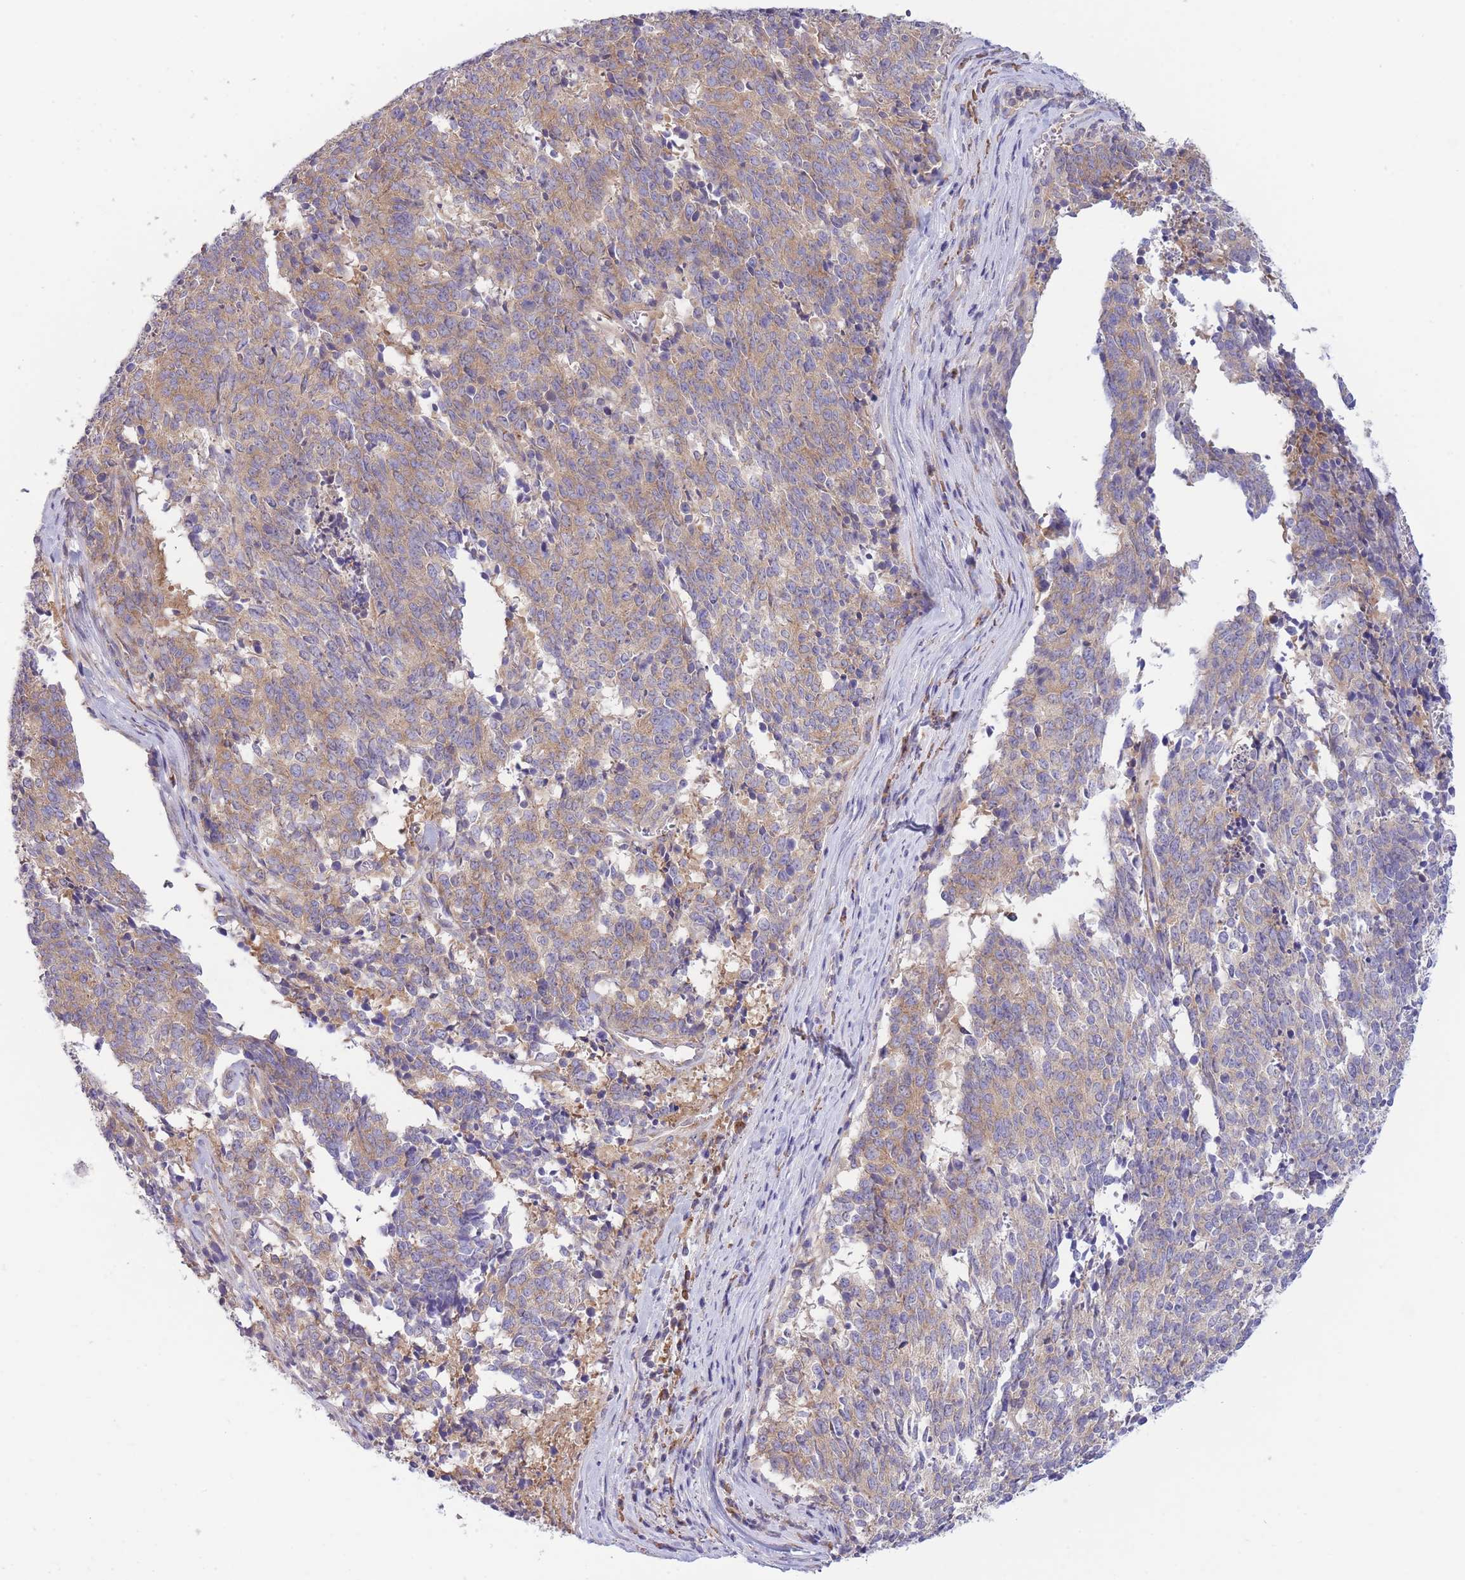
{"staining": {"intensity": "moderate", "quantity": "25%-75%", "location": "cytoplasmic/membranous"}, "tissue": "cervical cancer", "cell_type": "Tumor cells", "image_type": "cancer", "snomed": [{"axis": "morphology", "description": "Squamous cell carcinoma, NOS"}, {"axis": "topography", "description": "Cervix"}], "caption": "Approximately 25%-75% of tumor cells in cervical cancer show moderate cytoplasmic/membranous protein staining as visualized by brown immunohistochemical staining.", "gene": "COPG2", "patient": {"sex": "female", "age": 29}}